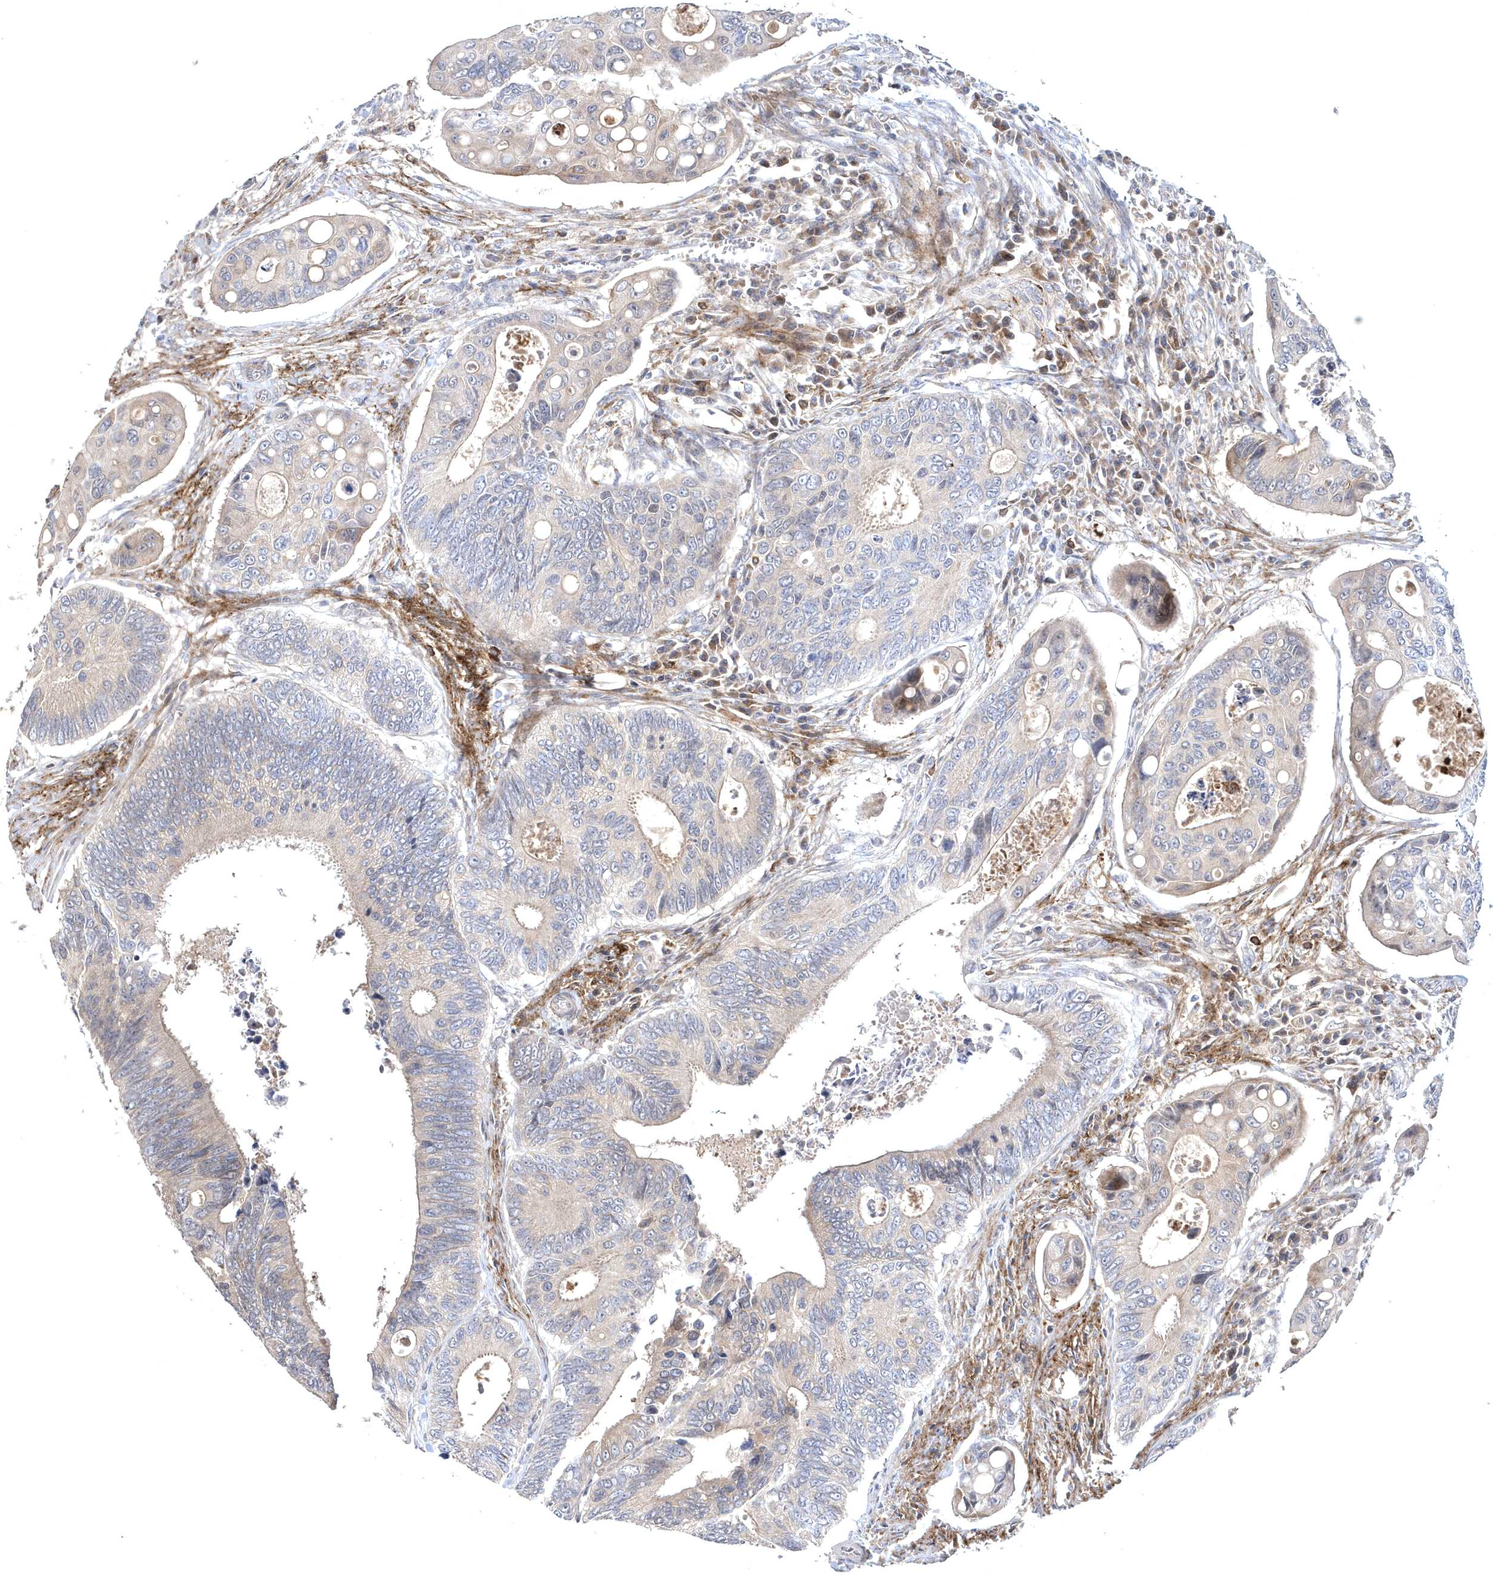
{"staining": {"intensity": "negative", "quantity": "none", "location": "none"}, "tissue": "colorectal cancer", "cell_type": "Tumor cells", "image_type": "cancer", "snomed": [{"axis": "morphology", "description": "Inflammation, NOS"}, {"axis": "morphology", "description": "Adenocarcinoma, NOS"}, {"axis": "topography", "description": "Colon"}], "caption": "Human colorectal cancer (adenocarcinoma) stained for a protein using immunohistochemistry reveals no staining in tumor cells.", "gene": "HMGCS1", "patient": {"sex": "male", "age": 72}}